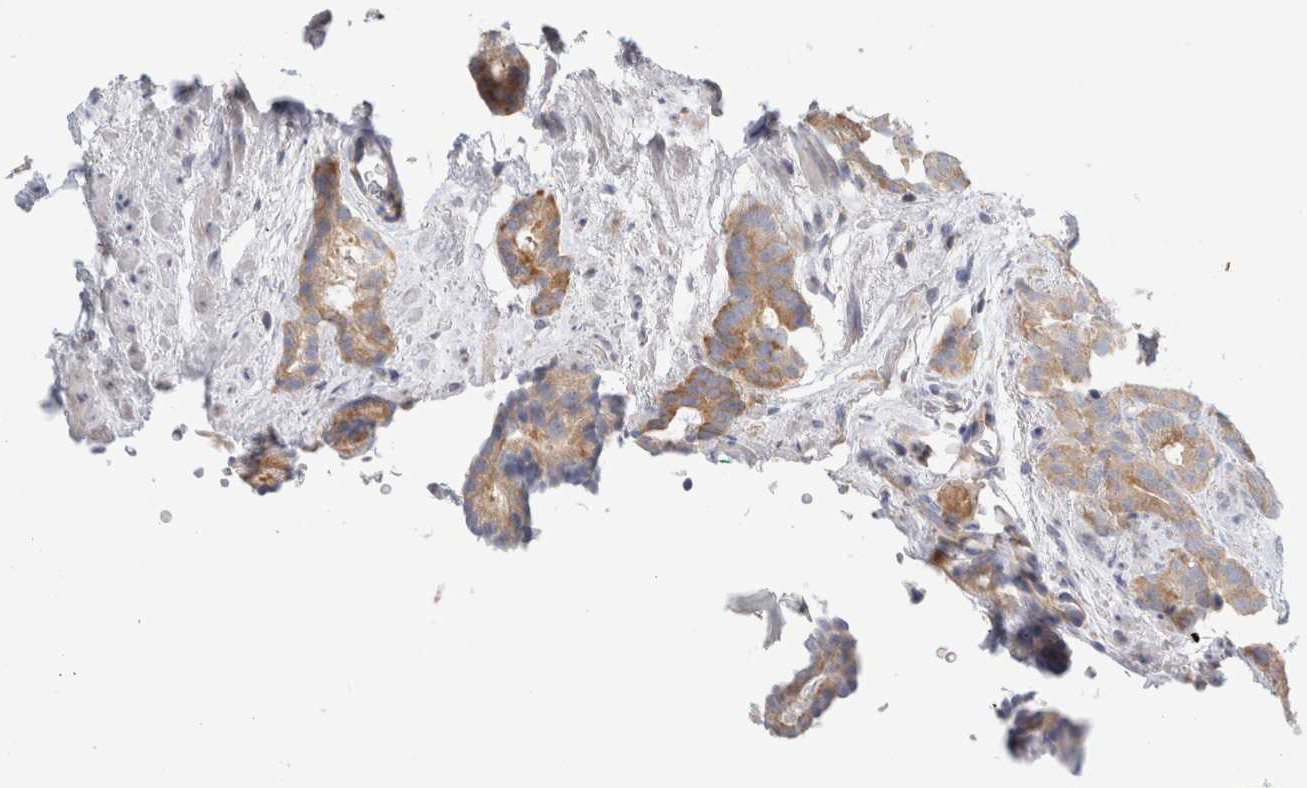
{"staining": {"intensity": "moderate", "quantity": "<25%", "location": "cytoplasmic/membranous"}, "tissue": "prostate cancer", "cell_type": "Tumor cells", "image_type": "cancer", "snomed": [{"axis": "morphology", "description": "Adenocarcinoma, Low grade"}, {"axis": "topography", "description": "Prostate"}], "caption": "Immunohistochemistry micrograph of neoplastic tissue: prostate cancer (low-grade adenocarcinoma) stained using immunohistochemistry exhibits low levels of moderate protein expression localized specifically in the cytoplasmic/membranous of tumor cells, appearing as a cytoplasmic/membranous brown color.", "gene": "ZNF23", "patient": {"sex": "male", "age": 69}}